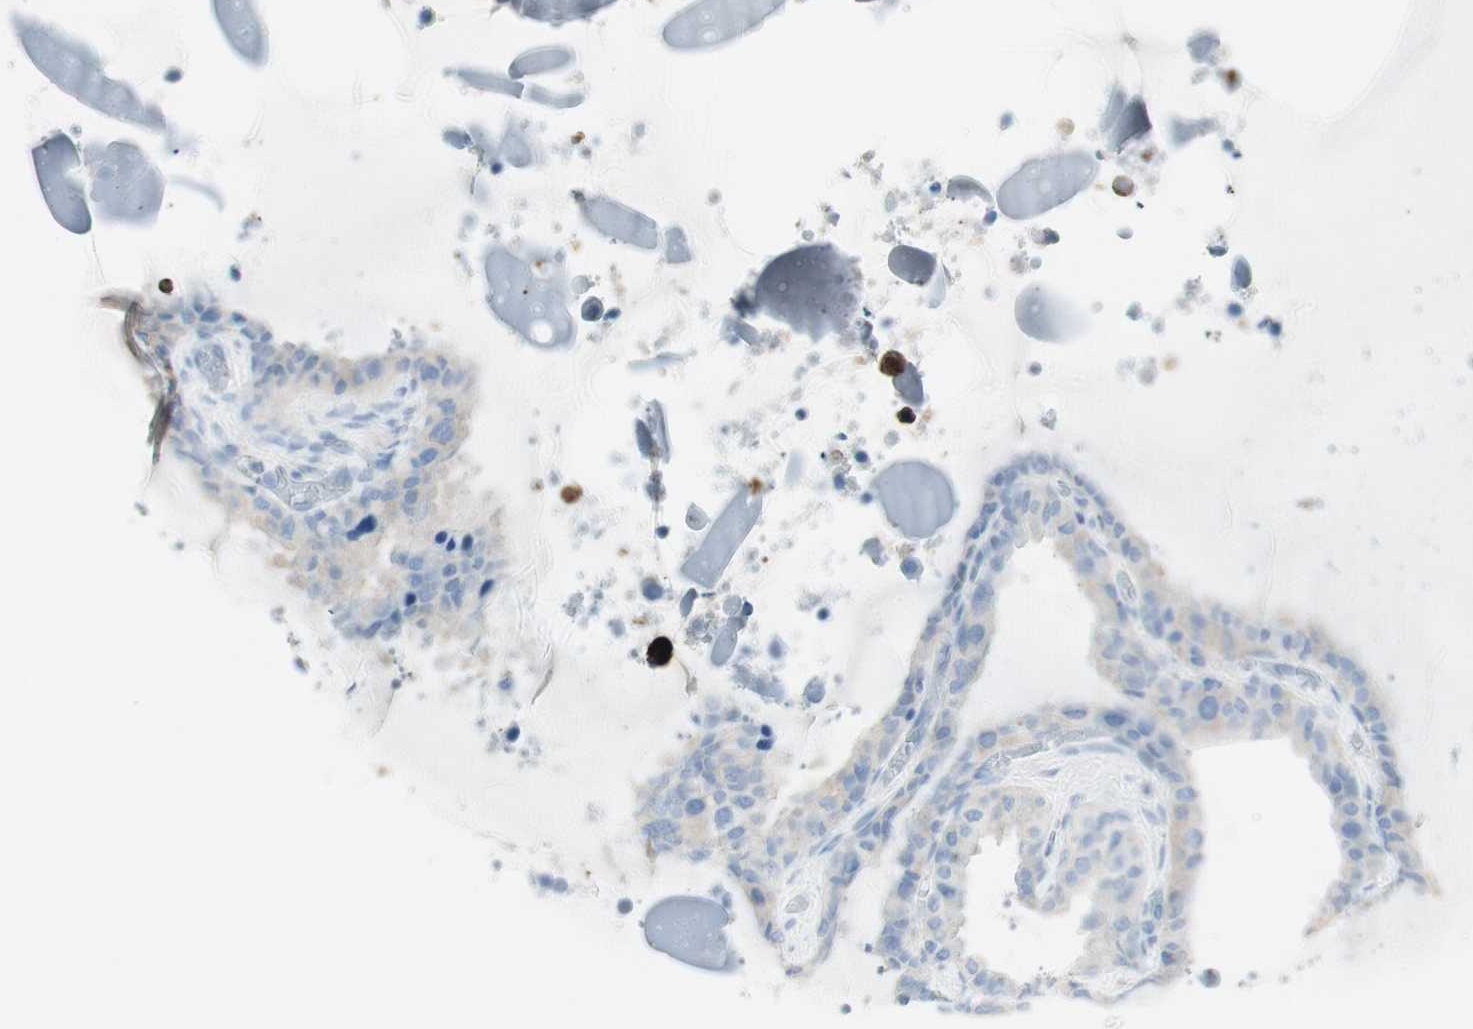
{"staining": {"intensity": "negative", "quantity": "none", "location": "none"}, "tissue": "seminal vesicle", "cell_type": "Glandular cells", "image_type": "normal", "snomed": [{"axis": "morphology", "description": "Normal tissue, NOS"}, {"axis": "topography", "description": "Seminal veicle"}], "caption": "IHC image of benign seminal vesicle: seminal vesicle stained with DAB reveals no significant protein expression in glandular cells.", "gene": "ART3", "patient": {"sex": "male", "age": 46}}